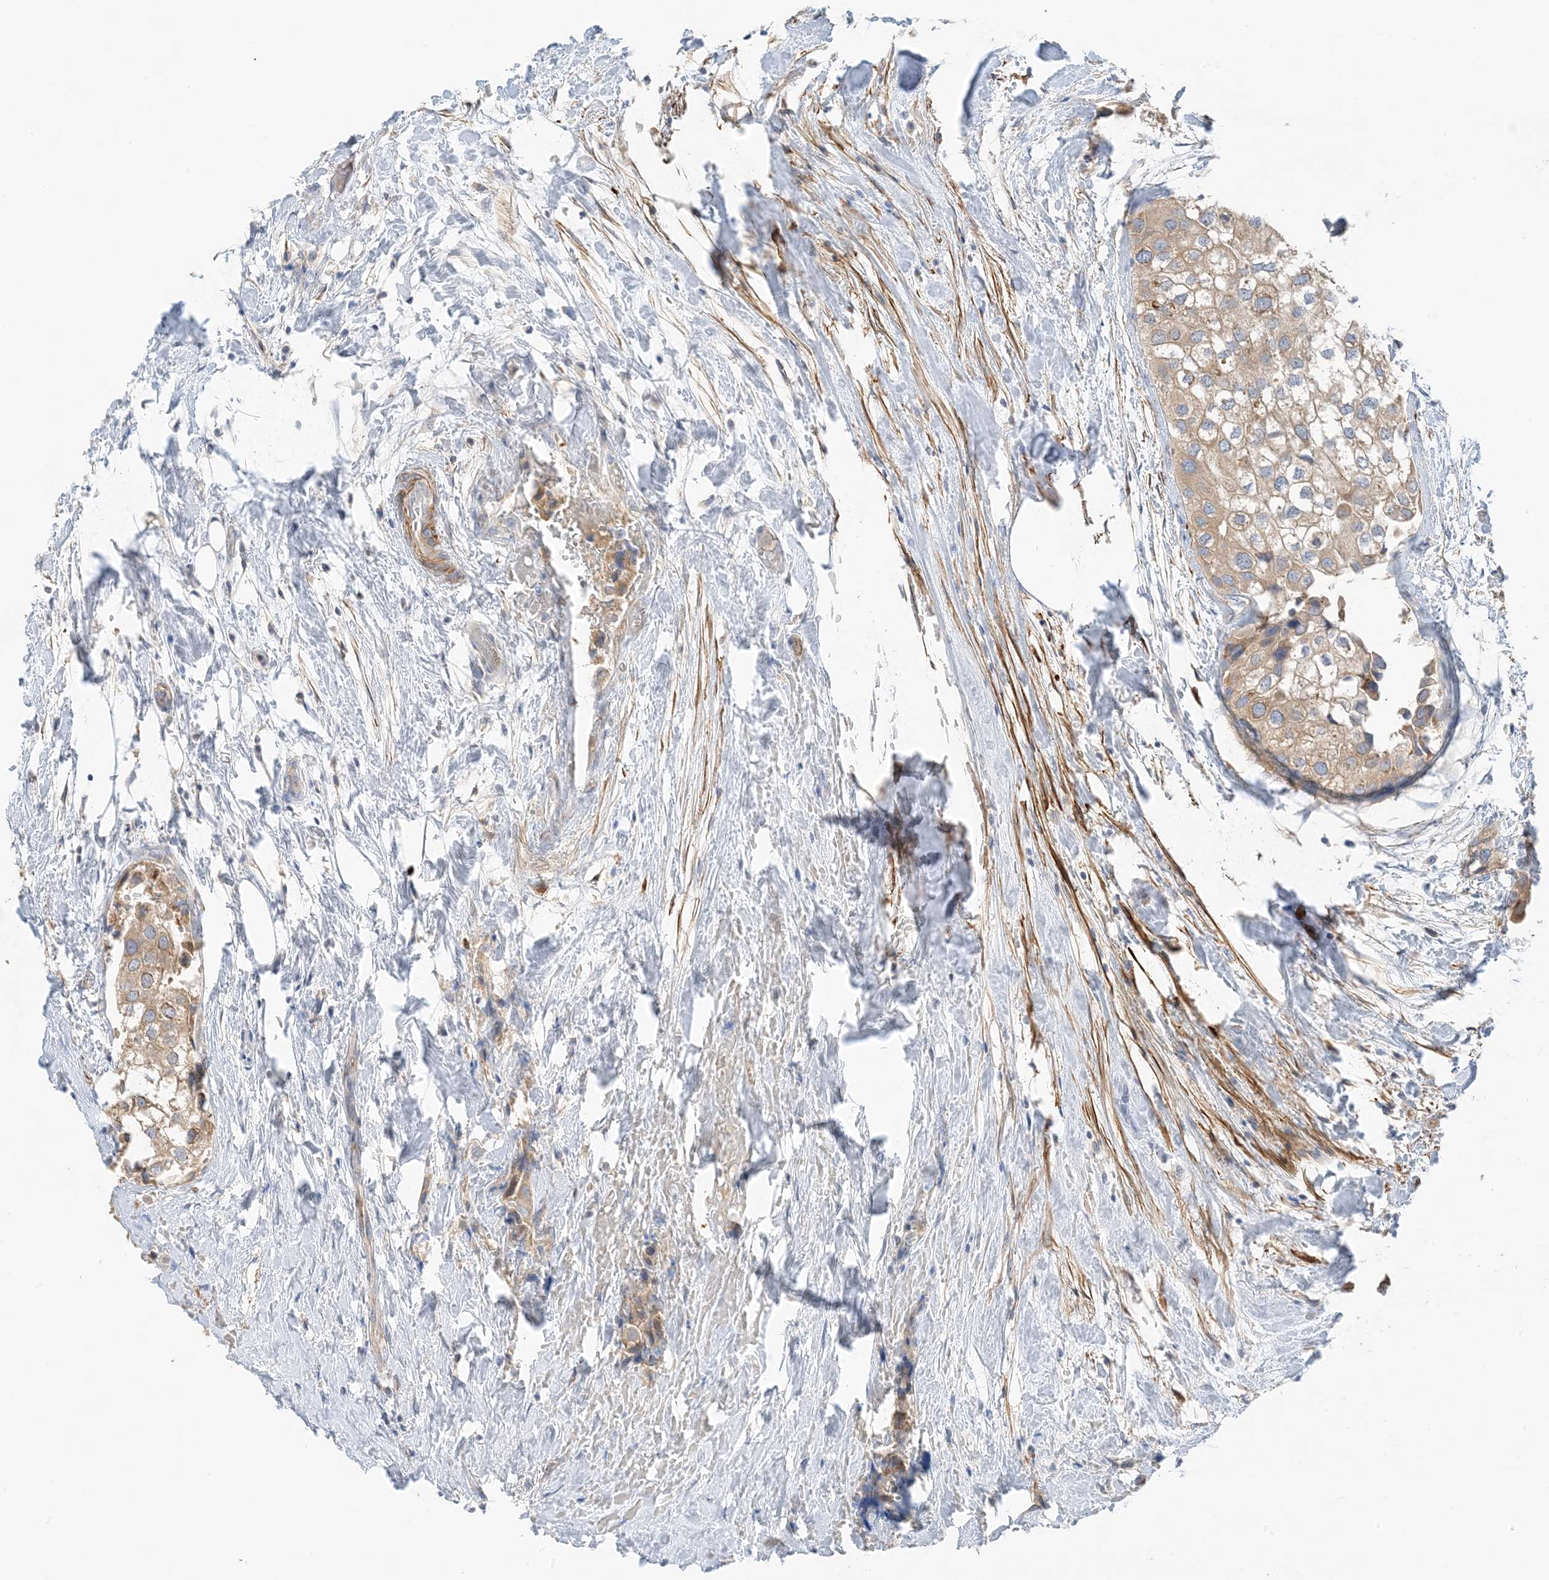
{"staining": {"intensity": "weak", "quantity": "25%-75%", "location": "cytoplasmic/membranous"}, "tissue": "urothelial cancer", "cell_type": "Tumor cells", "image_type": "cancer", "snomed": [{"axis": "morphology", "description": "Urothelial carcinoma, High grade"}, {"axis": "topography", "description": "Urinary bladder"}], "caption": "High-grade urothelial carcinoma tissue exhibits weak cytoplasmic/membranous positivity in about 25%-75% of tumor cells, visualized by immunohistochemistry.", "gene": "KIFBP", "patient": {"sex": "male", "age": 64}}